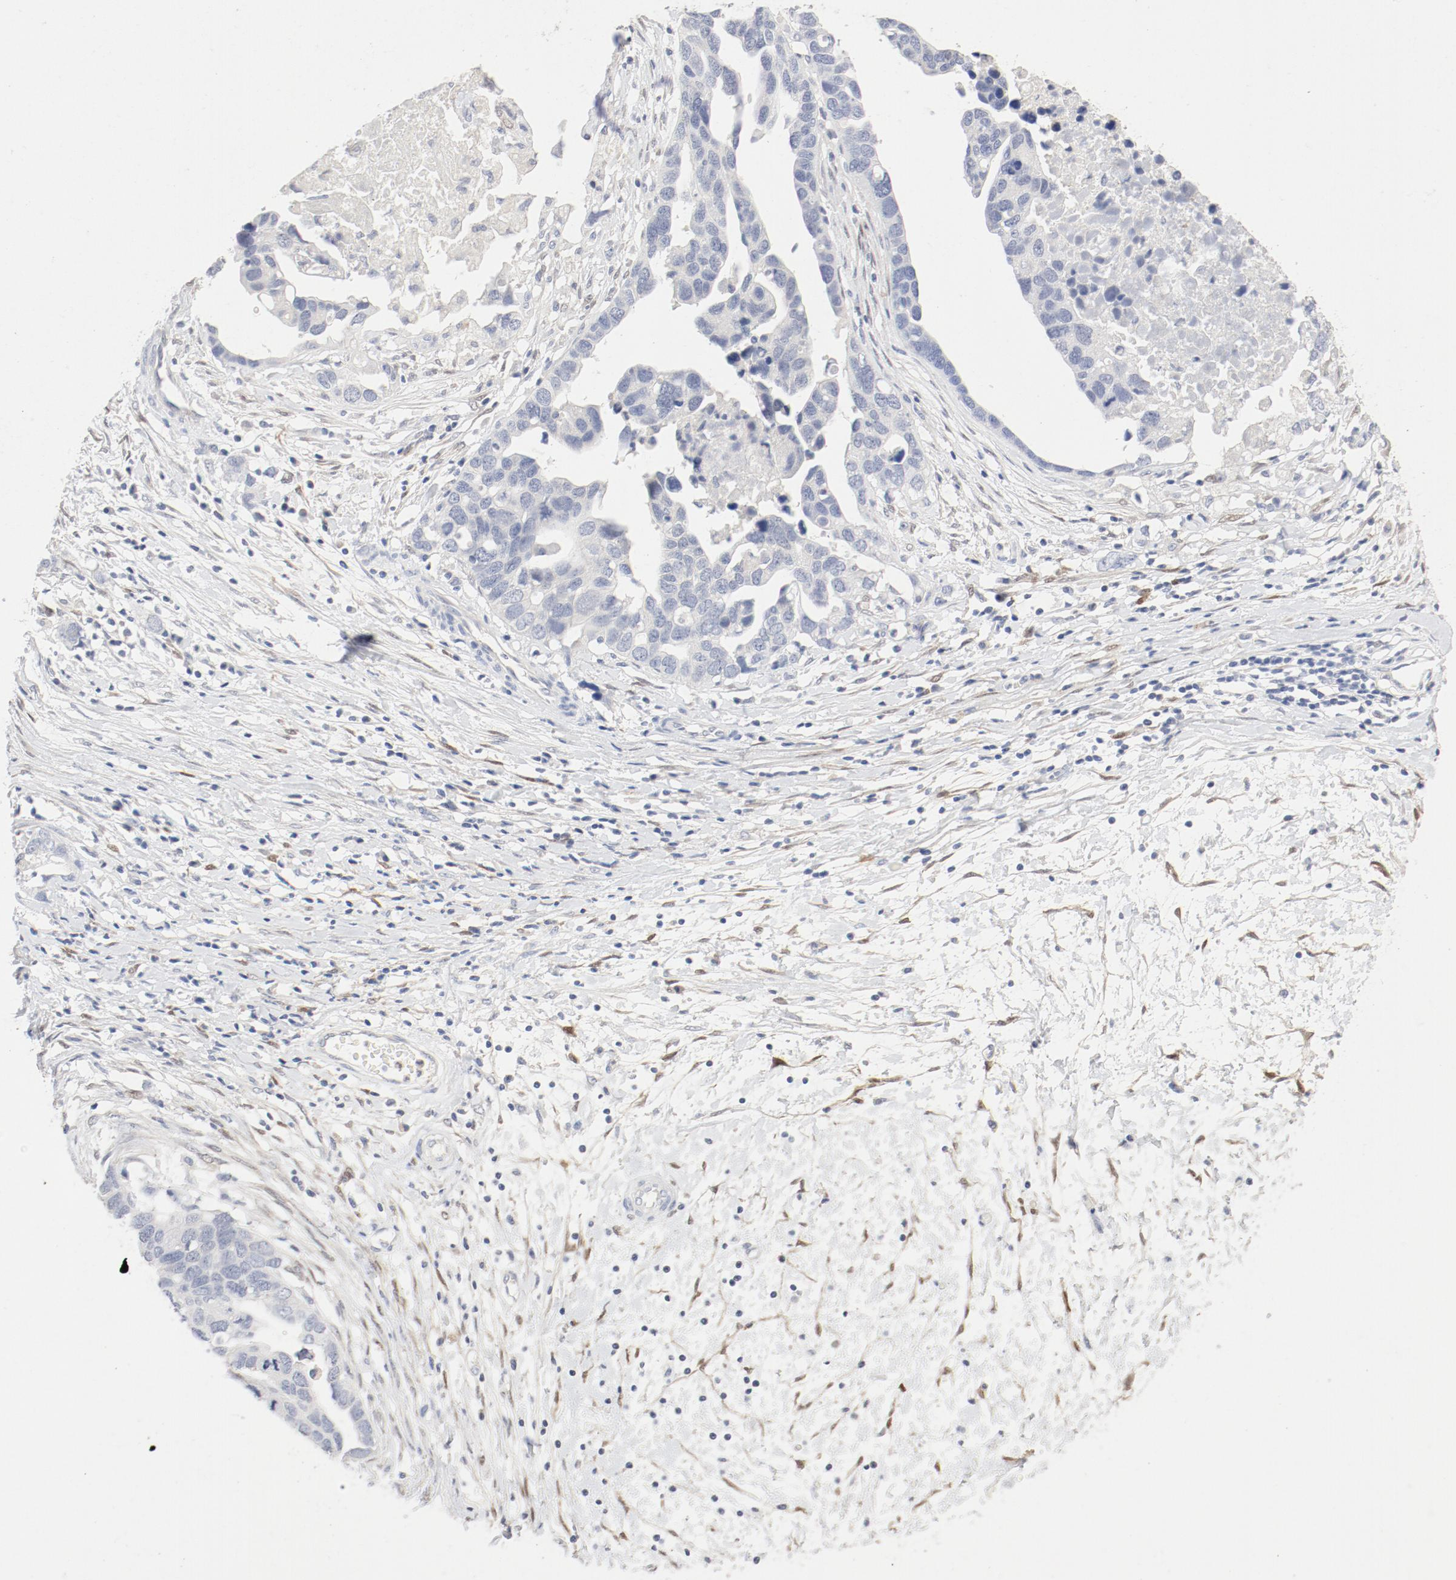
{"staining": {"intensity": "negative", "quantity": "none", "location": "none"}, "tissue": "ovarian cancer", "cell_type": "Tumor cells", "image_type": "cancer", "snomed": [{"axis": "morphology", "description": "Cystadenocarcinoma, serous, NOS"}, {"axis": "topography", "description": "Ovary"}], "caption": "Immunohistochemistry (IHC) of human ovarian cancer (serous cystadenocarcinoma) reveals no positivity in tumor cells.", "gene": "PGM1", "patient": {"sex": "female", "age": 54}}